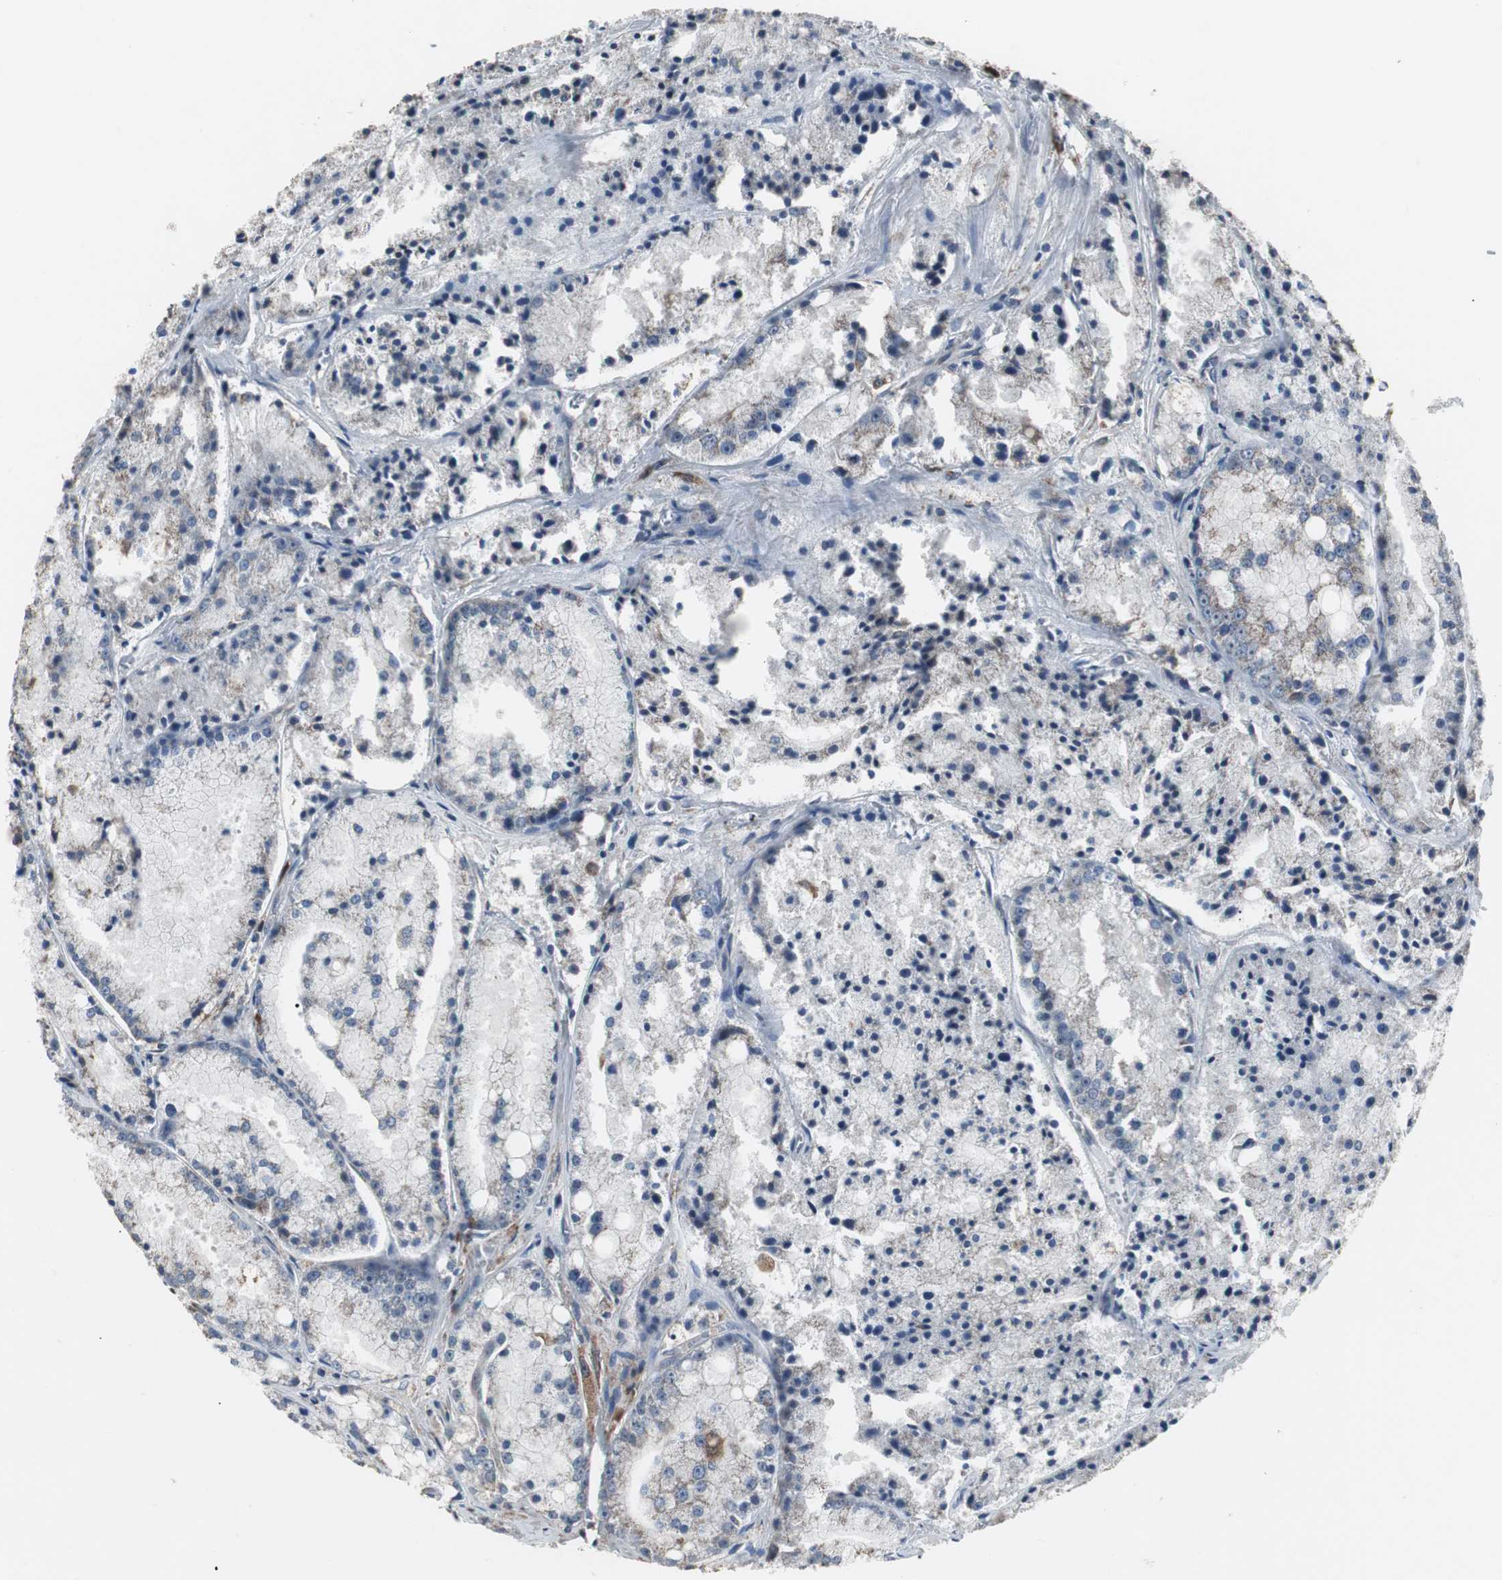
{"staining": {"intensity": "negative", "quantity": "none", "location": "none"}, "tissue": "prostate cancer", "cell_type": "Tumor cells", "image_type": "cancer", "snomed": [{"axis": "morphology", "description": "Adenocarcinoma, Low grade"}, {"axis": "topography", "description": "Prostate"}], "caption": "A histopathology image of adenocarcinoma (low-grade) (prostate) stained for a protein shows no brown staining in tumor cells. The staining is performed using DAB brown chromogen with nuclei counter-stained in using hematoxylin.", "gene": "NCF2", "patient": {"sex": "male", "age": 64}}